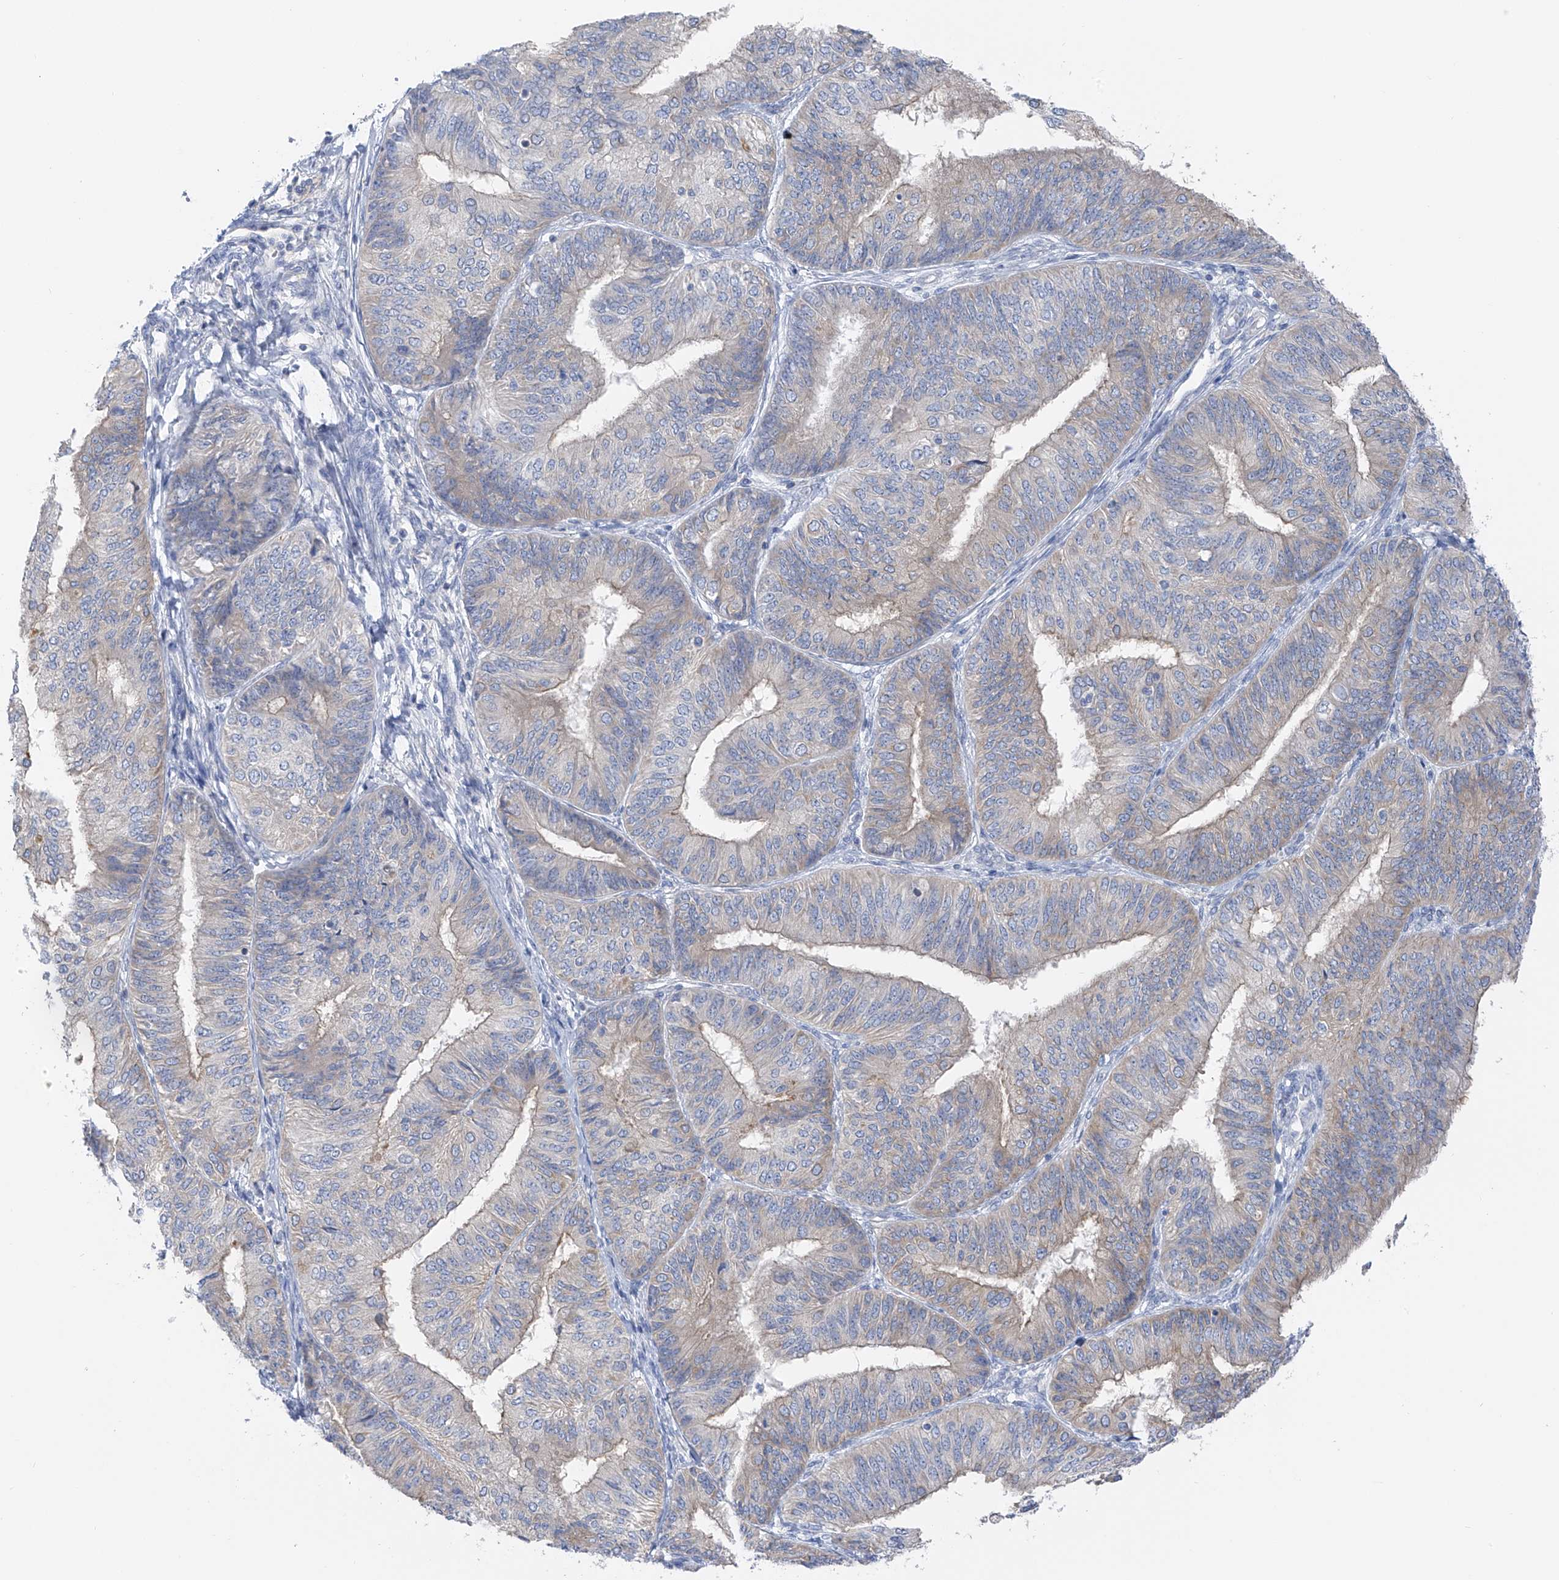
{"staining": {"intensity": "negative", "quantity": "none", "location": "none"}, "tissue": "endometrial cancer", "cell_type": "Tumor cells", "image_type": "cancer", "snomed": [{"axis": "morphology", "description": "Adenocarcinoma, NOS"}, {"axis": "topography", "description": "Endometrium"}], "caption": "A micrograph of human endometrial adenocarcinoma is negative for staining in tumor cells.", "gene": "POMGNT2", "patient": {"sex": "female", "age": 58}}